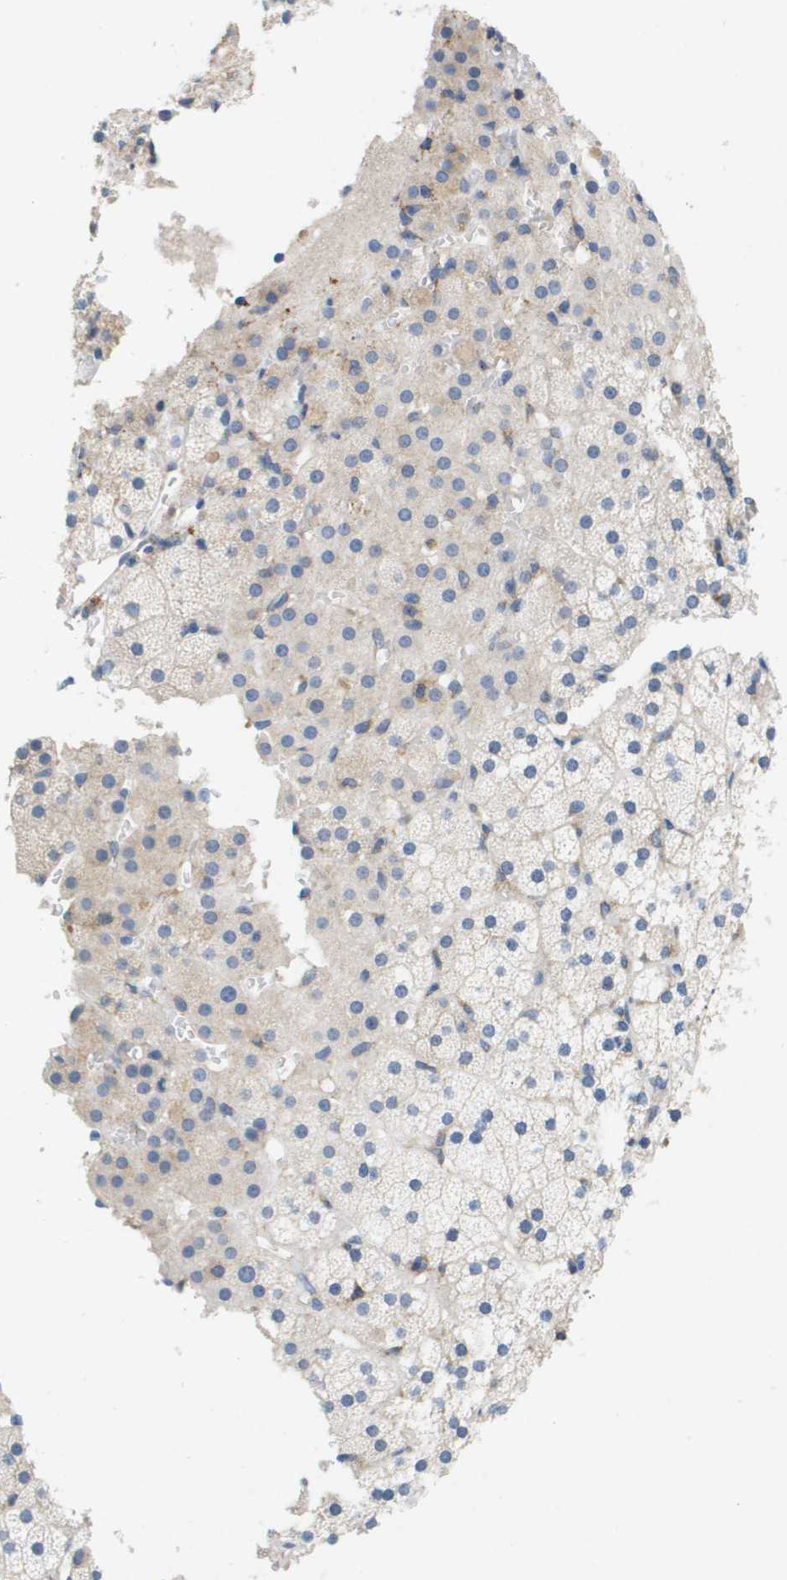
{"staining": {"intensity": "weak", "quantity": "<25%", "location": "cytoplasmic/membranous"}, "tissue": "adrenal gland", "cell_type": "Glandular cells", "image_type": "normal", "snomed": [{"axis": "morphology", "description": "Normal tissue, NOS"}, {"axis": "topography", "description": "Adrenal gland"}], "caption": "Human adrenal gland stained for a protein using immunohistochemistry reveals no staining in glandular cells.", "gene": "CD3G", "patient": {"sex": "male", "age": 35}}